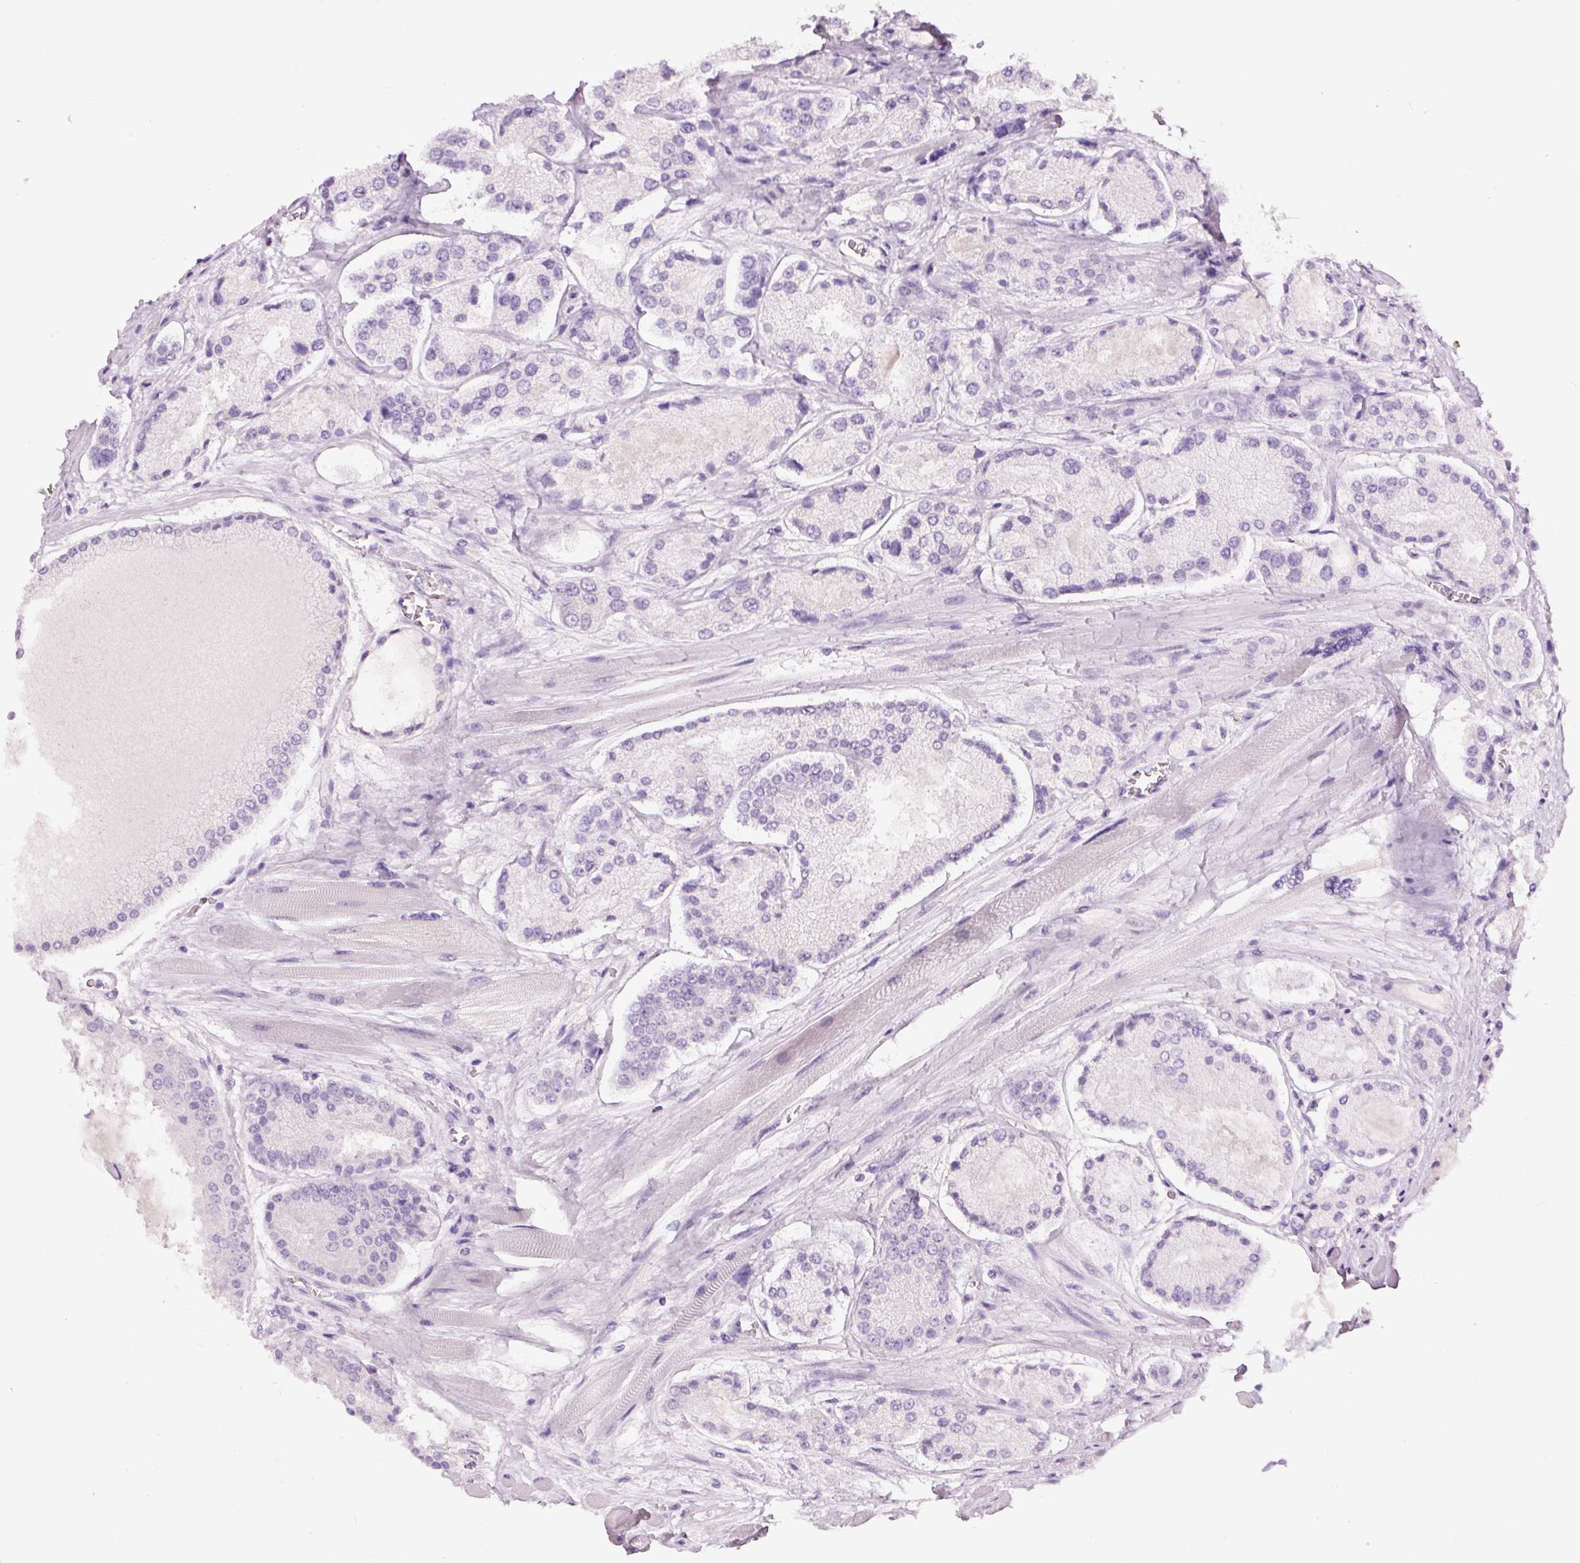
{"staining": {"intensity": "negative", "quantity": "none", "location": "none"}, "tissue": "prostate cancer", "cell_type": "Tumor cells", "image_type": "cancer", "snomed": [{"axis": "morphology", "description": "Adenocarcinoma, High grade"}, {"axis": "topography", "description": "Prostate"}], "caption": "DAB immunohistochemical staining of human adenocarcinoma (high-grade) (prostate) displays no significant staining in tumor cells.", "gene": "GCG", "patient": {"sex": "male", "age": 67}}